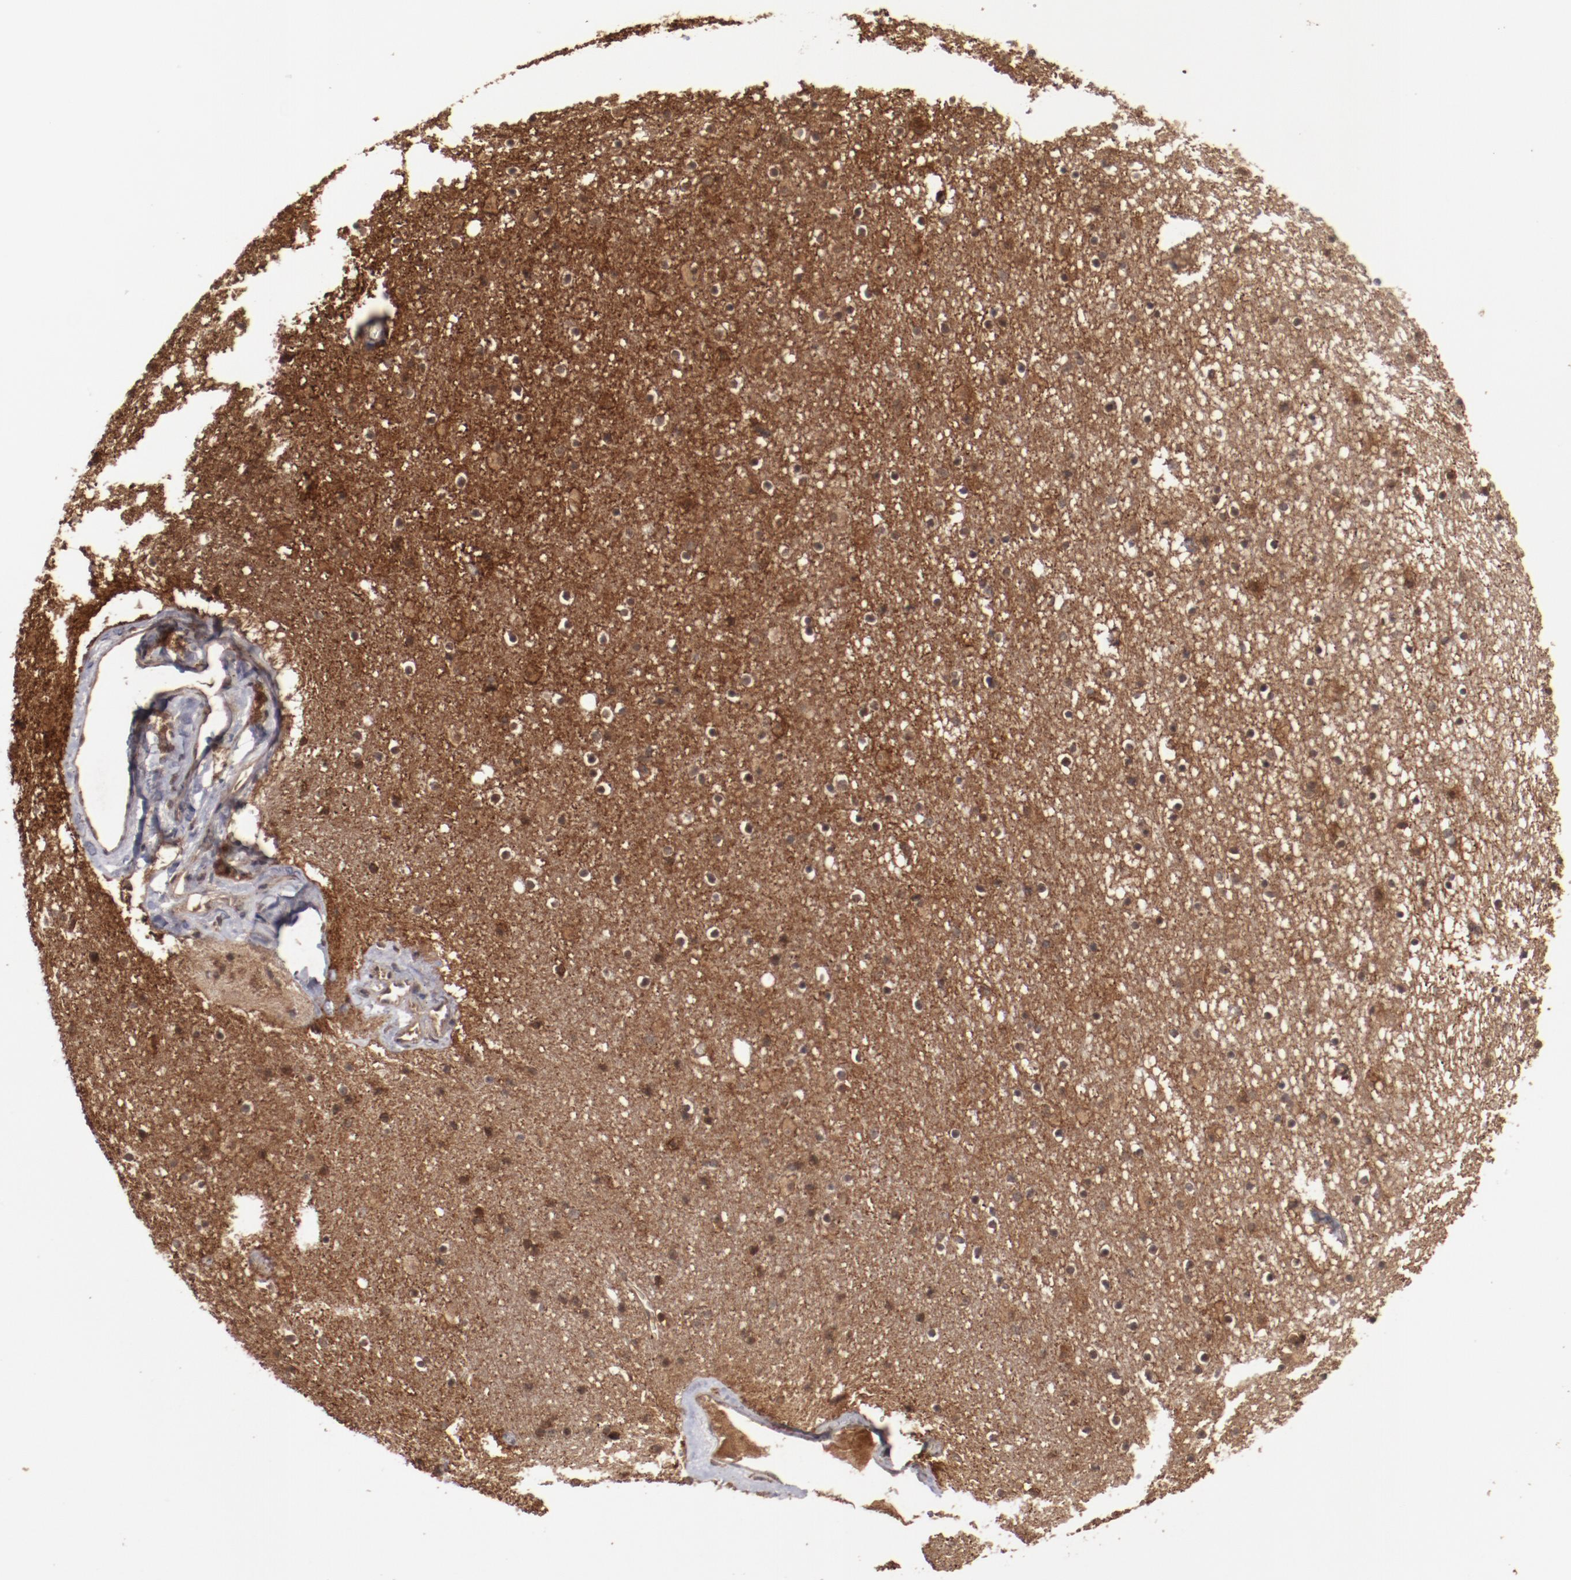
{"staining": {"intensity": "moderate", "quantity": ">75%", "location": "cytoplasmic/membranous"}, "tissue": "caudate", "cell_type": "Glial cells", "image_type": "normal", "snomed": [{"axis": "morphology", "description": "Normal tissue, NOS"}, {"axis": "topography", "description": "Lateral ventricle wall"}], "caption": "This image reveals immunohistochemistry (IHC) staining of benign caudate, with medium moderate cytoplasmic/membranous expression in approximately >75% of glial cells.", "gene": "TENM1", "patient": {"sex": "male", "age": 45}}